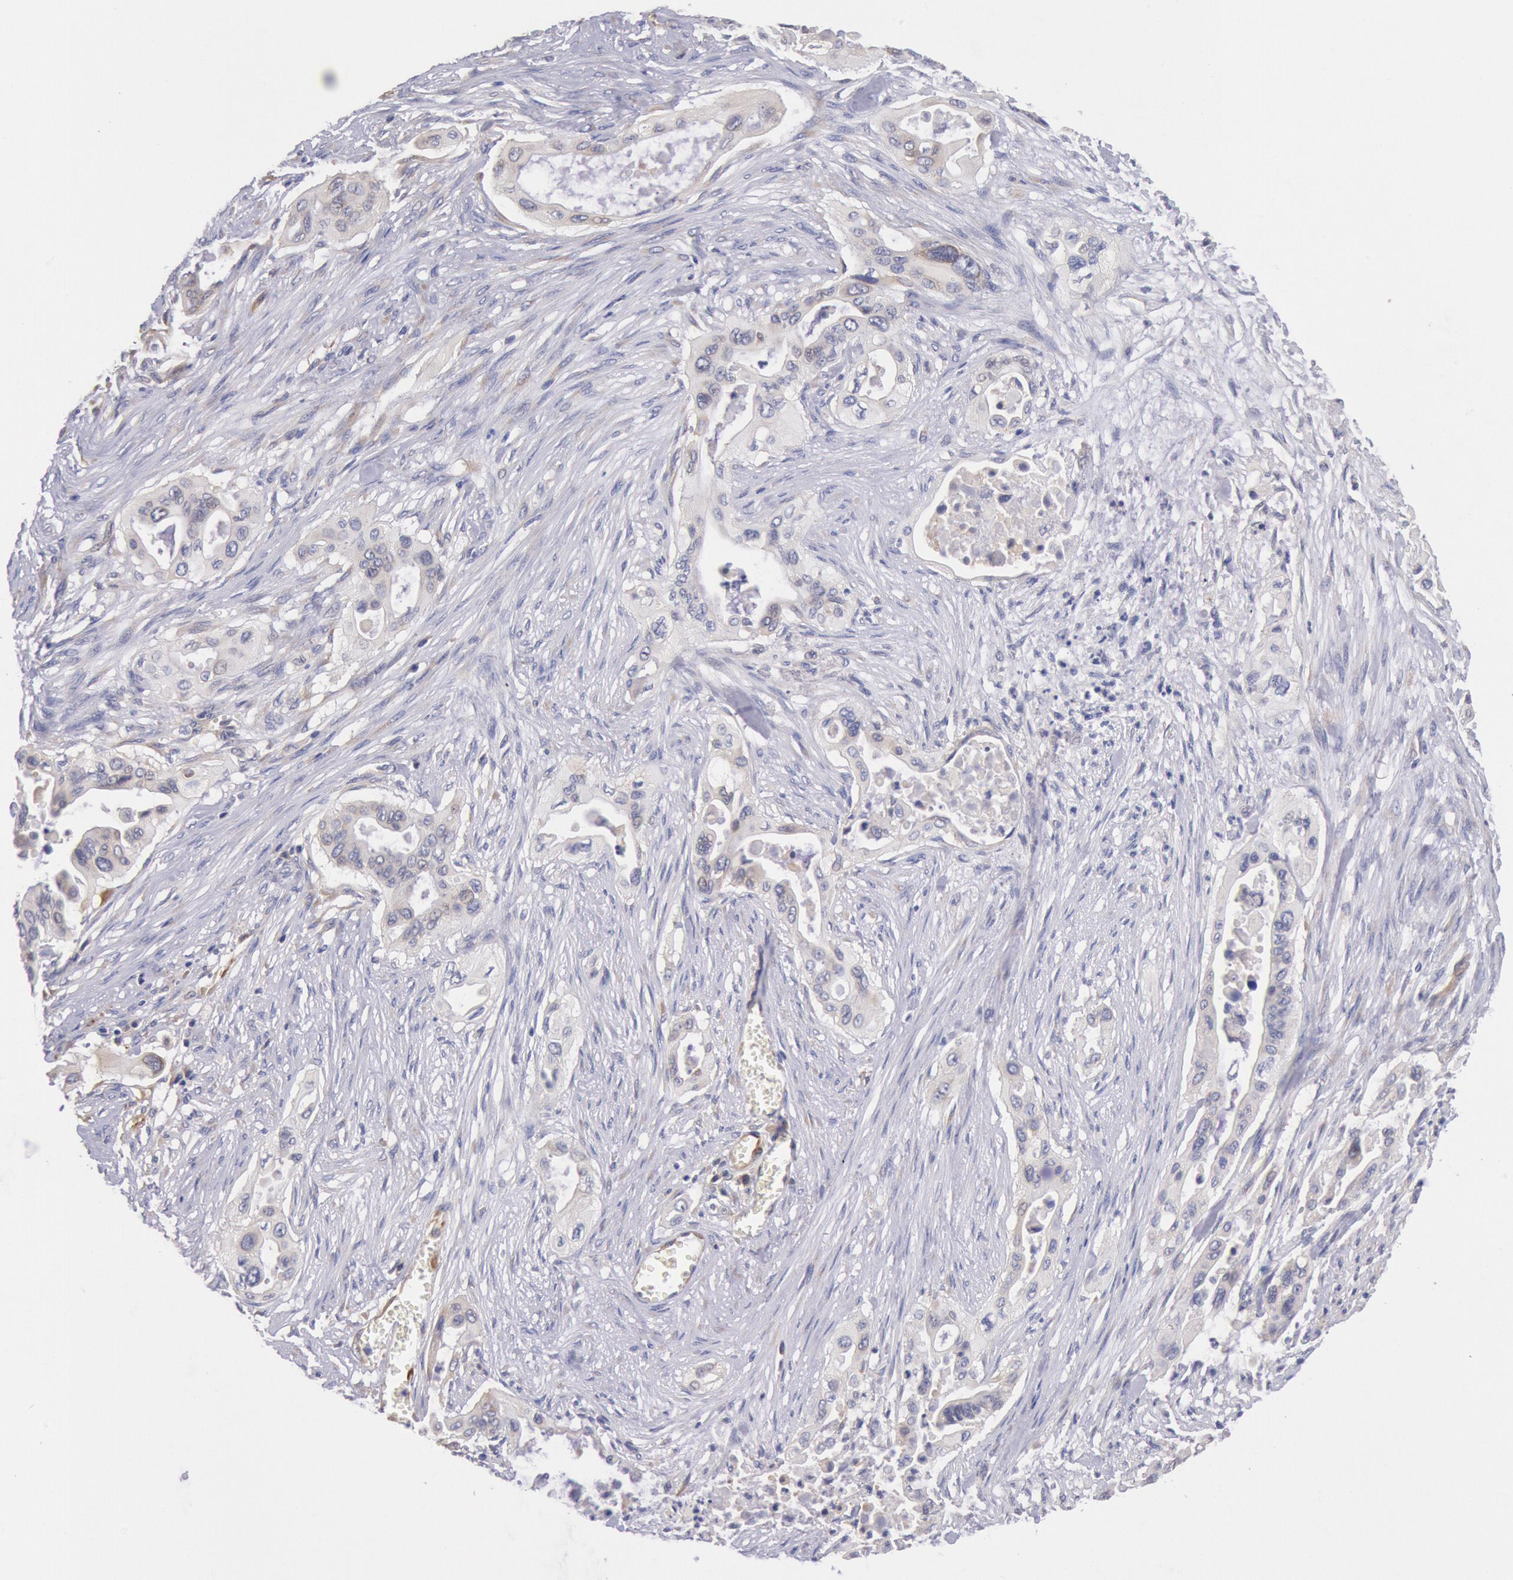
{"staining": {"intensity": "weak", "quantity": "25%-75%", "location": "cytoplasmic/membranous"}, "tissue": "pancreatic cancer", "cell_type": "Tumor cells", "image_type": "cancer", "snomed": [{"axis": "morphology", "description": "Adenocarcinoma, NOS"}, {"axis": "topography", "description": "Pancreas"}], "caption": "The photomicrograph demonstrates staining of pancreatic cancer (adenocarcinoma), revealing weak cytoplasmic/membranous protein staining (brown color) within tumor cells.", "gene": "DRG1", "patient": {"sex": "male", "age": 77}}